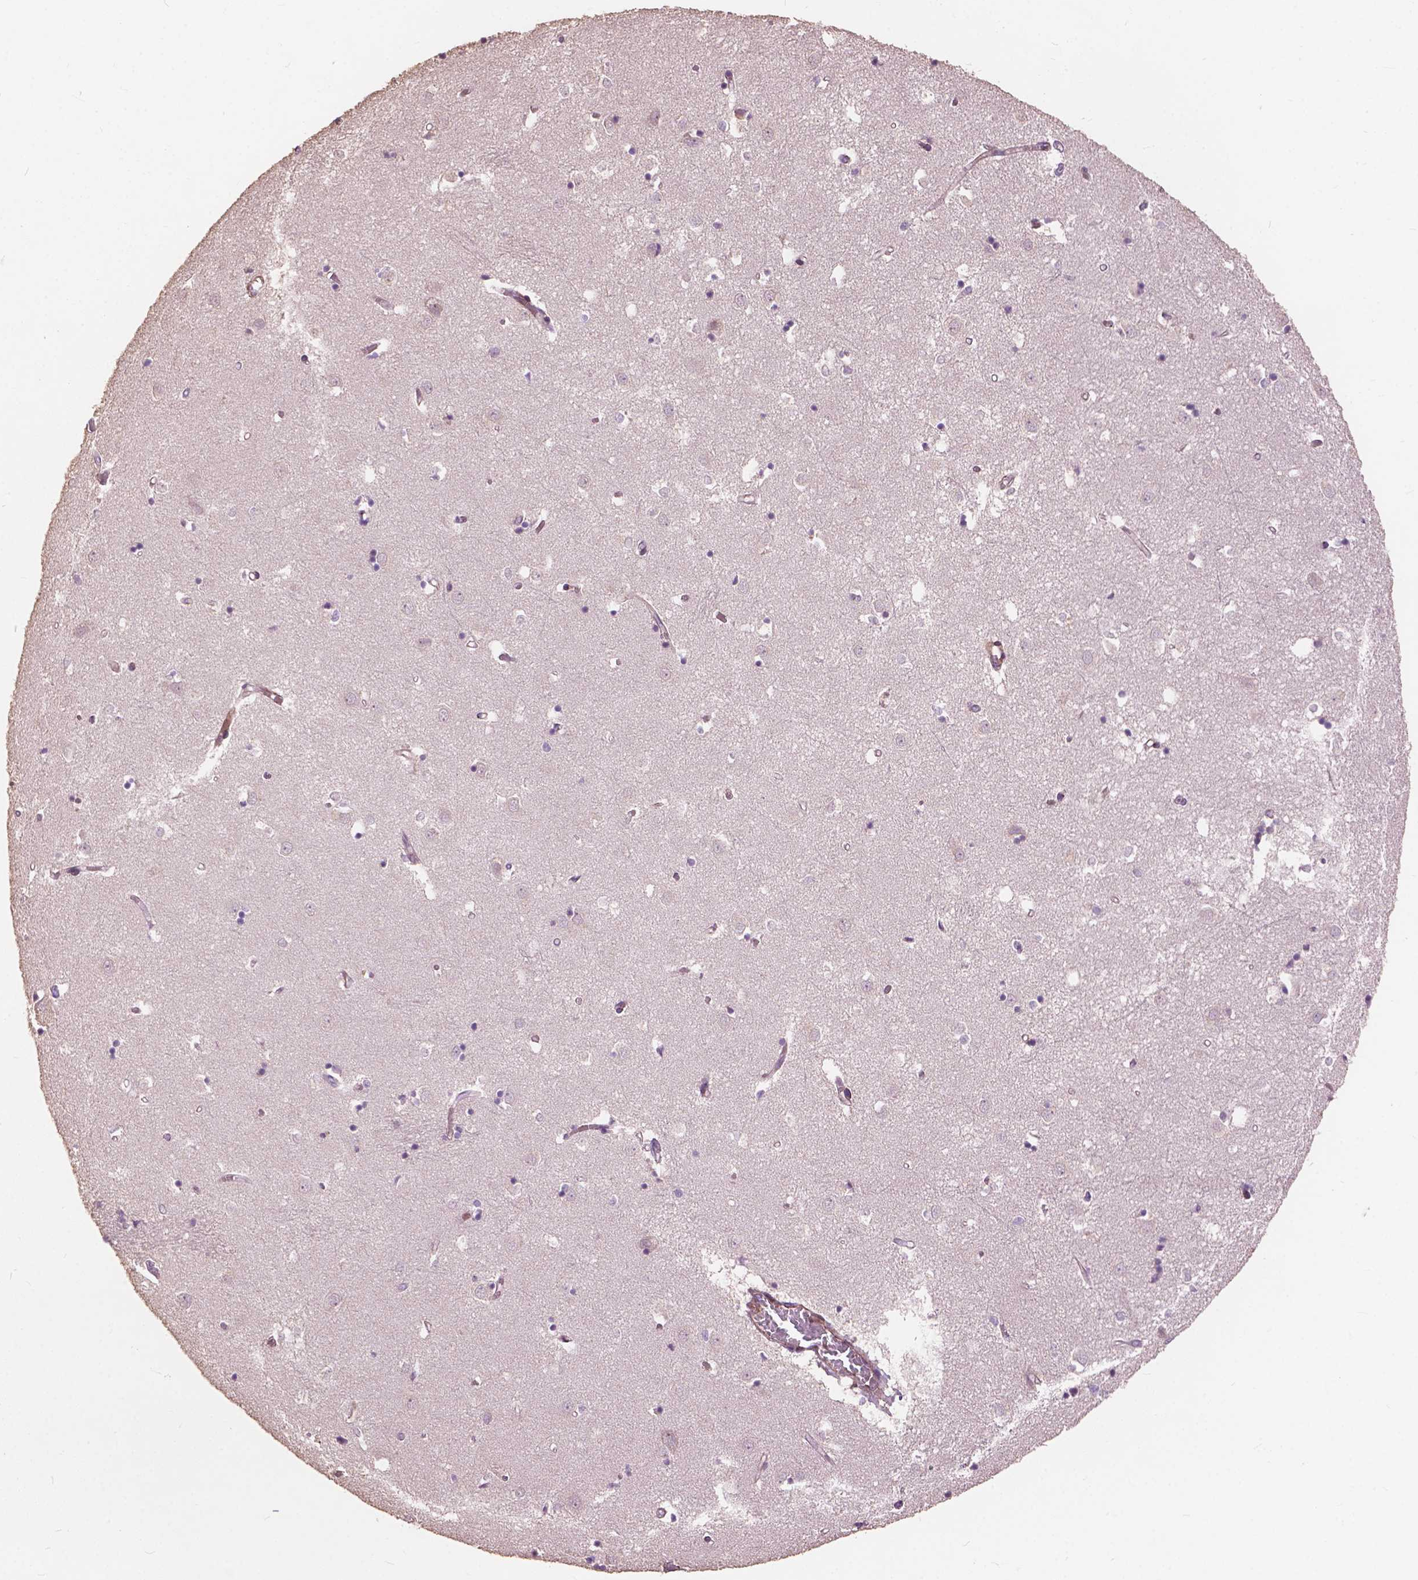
{"staining": {"intensity": "negative", "quantity": "none", "location": "none"}, "tissue": "caudate", "cell_type": "Glial cells", "image_type": "normal", "snomed": [{"axis": "morphology", "description": "Normal tissue, NOS"}, {"axis": "topography", "description": "Lateral ventricle wall"}], "caption": "Micrograph shows no protein staining in glial cells of unremarkable caudate. (DAB IHC, high magnification).", "gene": "FNIP1", "patient": {"sex": "male", "age": 54}}